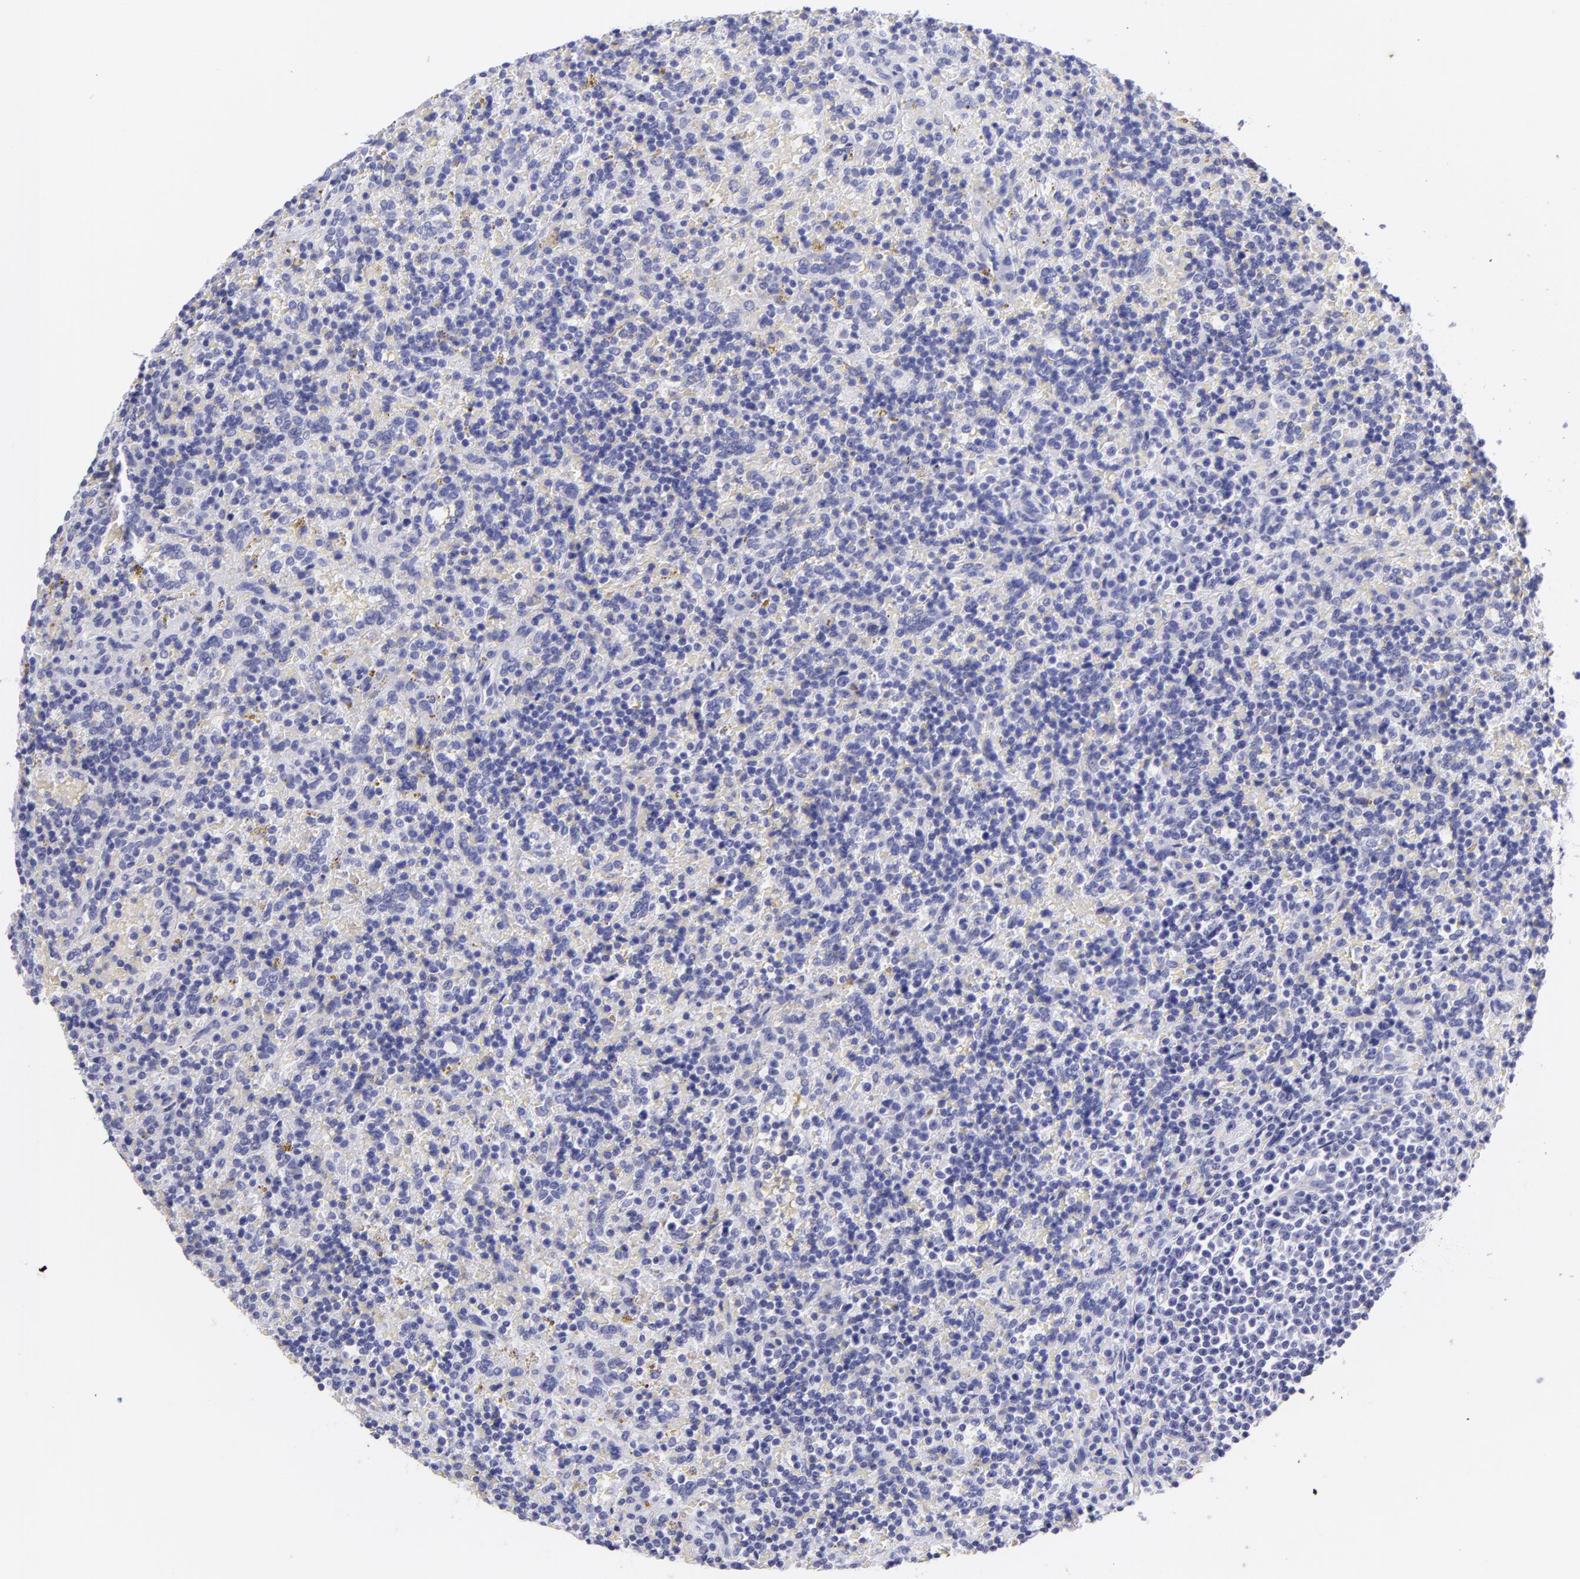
{"staining": {"intensity": "negative", "quantity": "none", "location": "none"}, "tissue": "lymphoma", "cell_type": "Tumor cells", "image_type": "cancer", "snomed": [{"axis": "morphology", "description": "Malignant lymphoma, non-Hodgkin's type, Low grade"}, {"axis": "topography", "description": "Spleen"}], "caption": "Immunohistochemistry of lymphoma displays no staining in tumor cells. The staining is performed using DAB brown chromogen with nuclei counter-stained in using hematoxylin.", "gene": "CNP", "patient": {"sex": "male", "age": 67}}